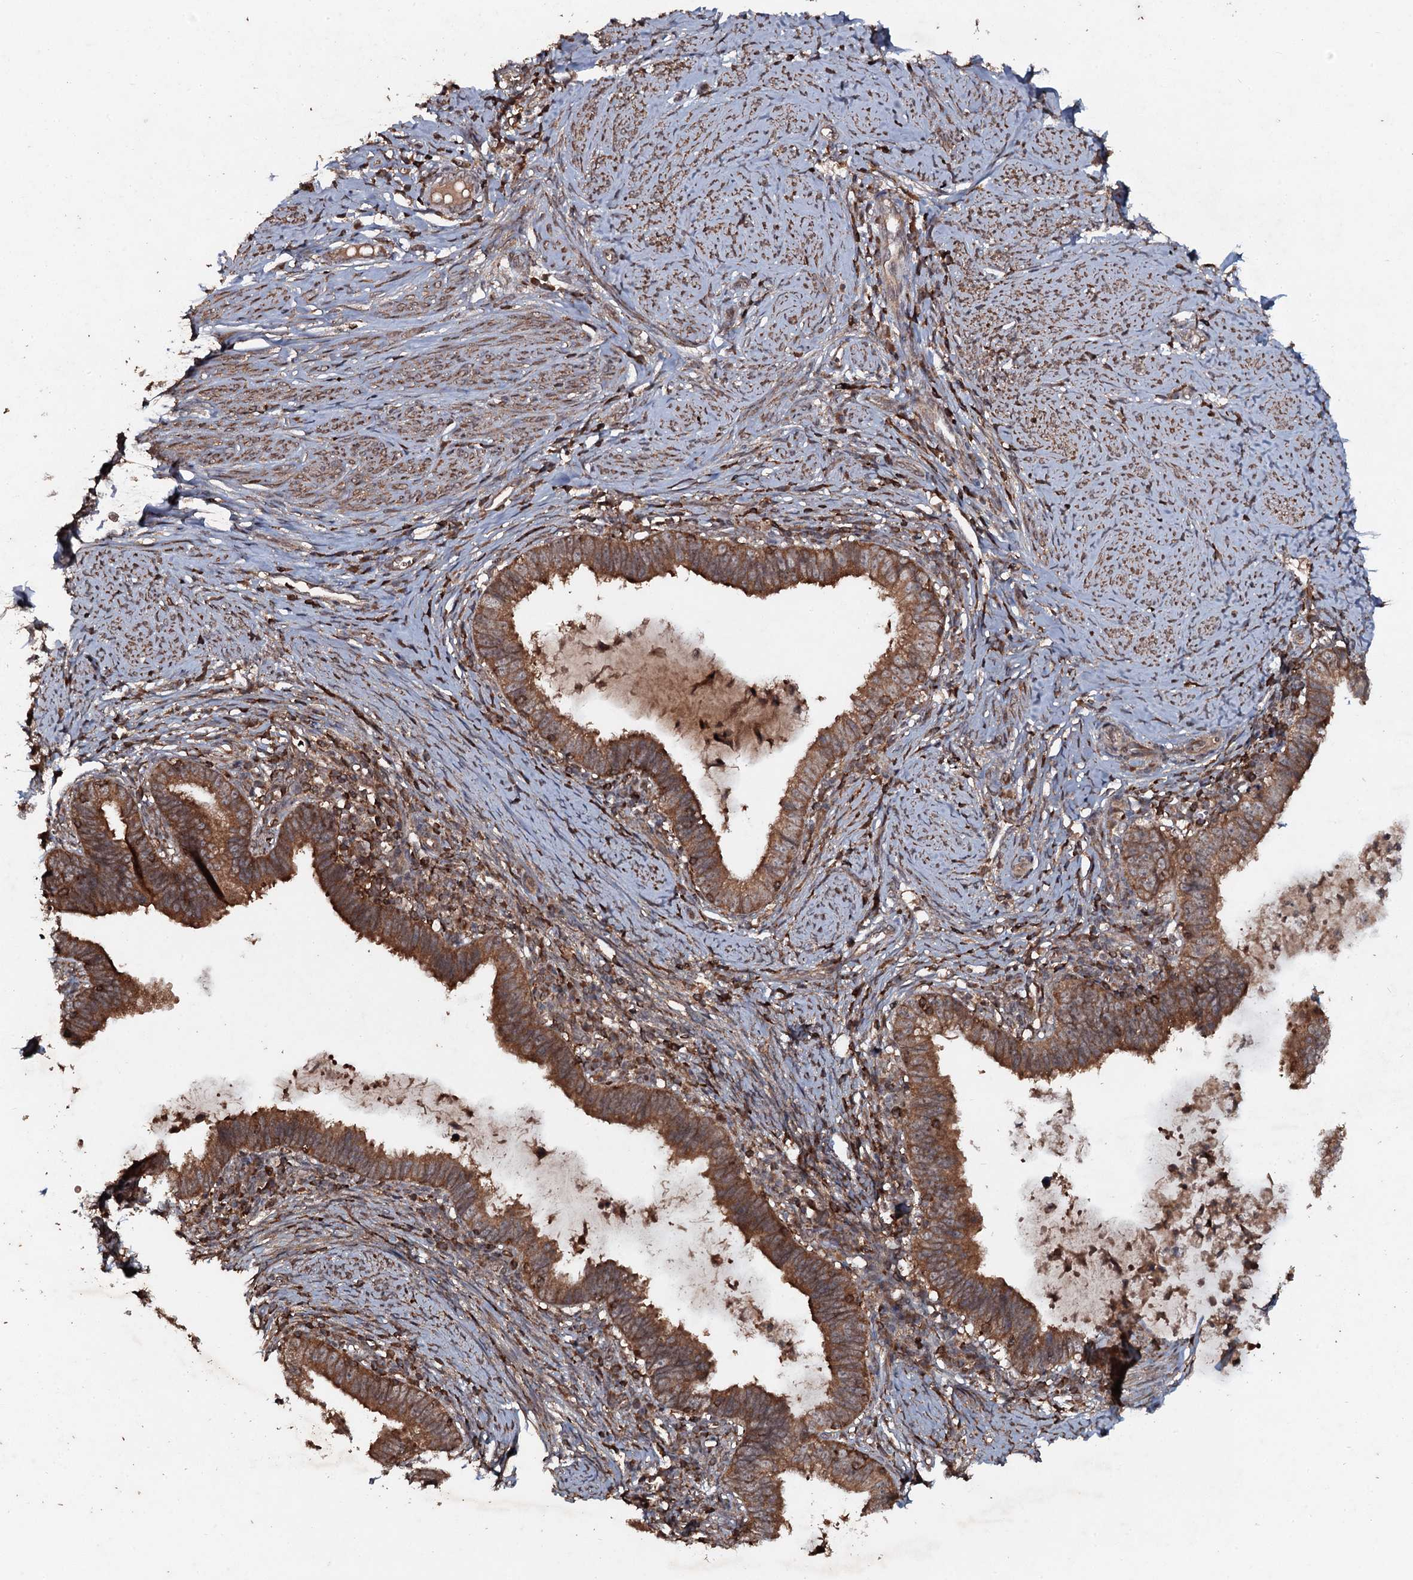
{"staining": {"intensity": "strong", "quantity": ">75%", "location": "cytoplasmic/membranous"}, "tissue": "cervical cancer", "cell_type": "Tumor cells", "image_type": "cancer", "snomed": [{"axis": "morphology", "description": "Adenocarcinoma, NOS"}, {"axis": "topography", "description": "Cervix"}], "caption": "Protein staining of adenocarcinoma (cervical) tissue exhibits strong cytoplasmic/membranous expression in approximately >75% of tumor cells. The staining was performed using DAB to visualize the protein expression in brown, while the nuclei were stained in blue with hematoxylin (Magnification: 20x).", "gene": "ADGRG3", "patient": {"sex": "female", "age": 36}}